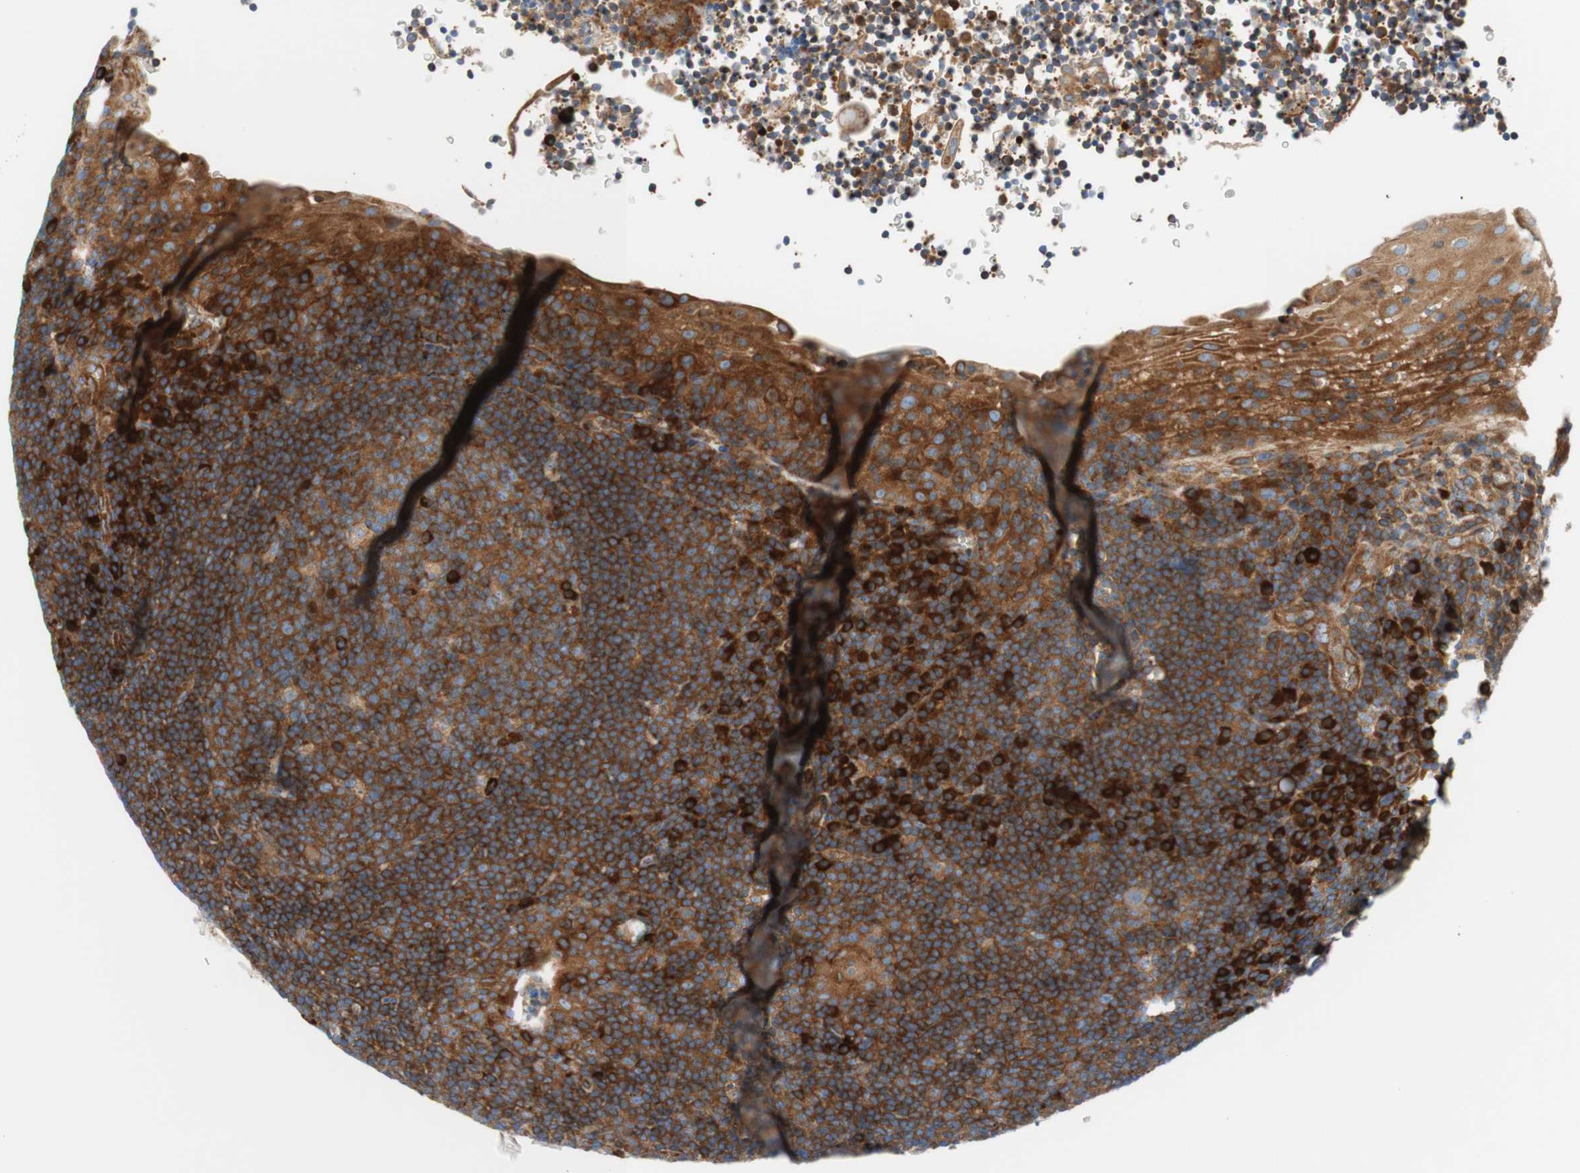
{"staining": {"intensity": "strong", "quantity": ">75%", "location": "cytoplasmic/membranous"}, "tissue": "tonsil", "cell_type": "Germinal center cells", "image_type": "normal", "snomed": [{"axis": "morphology", "description": "Normal tissue, NOS"}, {"axis": "topography", "description": "Tonsil"}], "caption": "A micrograph of tonsil stained for a protein reveals strong cytoplasmic/membranous brown staining in germinal center cells.", "gene": "STOM", "patient": {"sex": "male", "age": 37}}